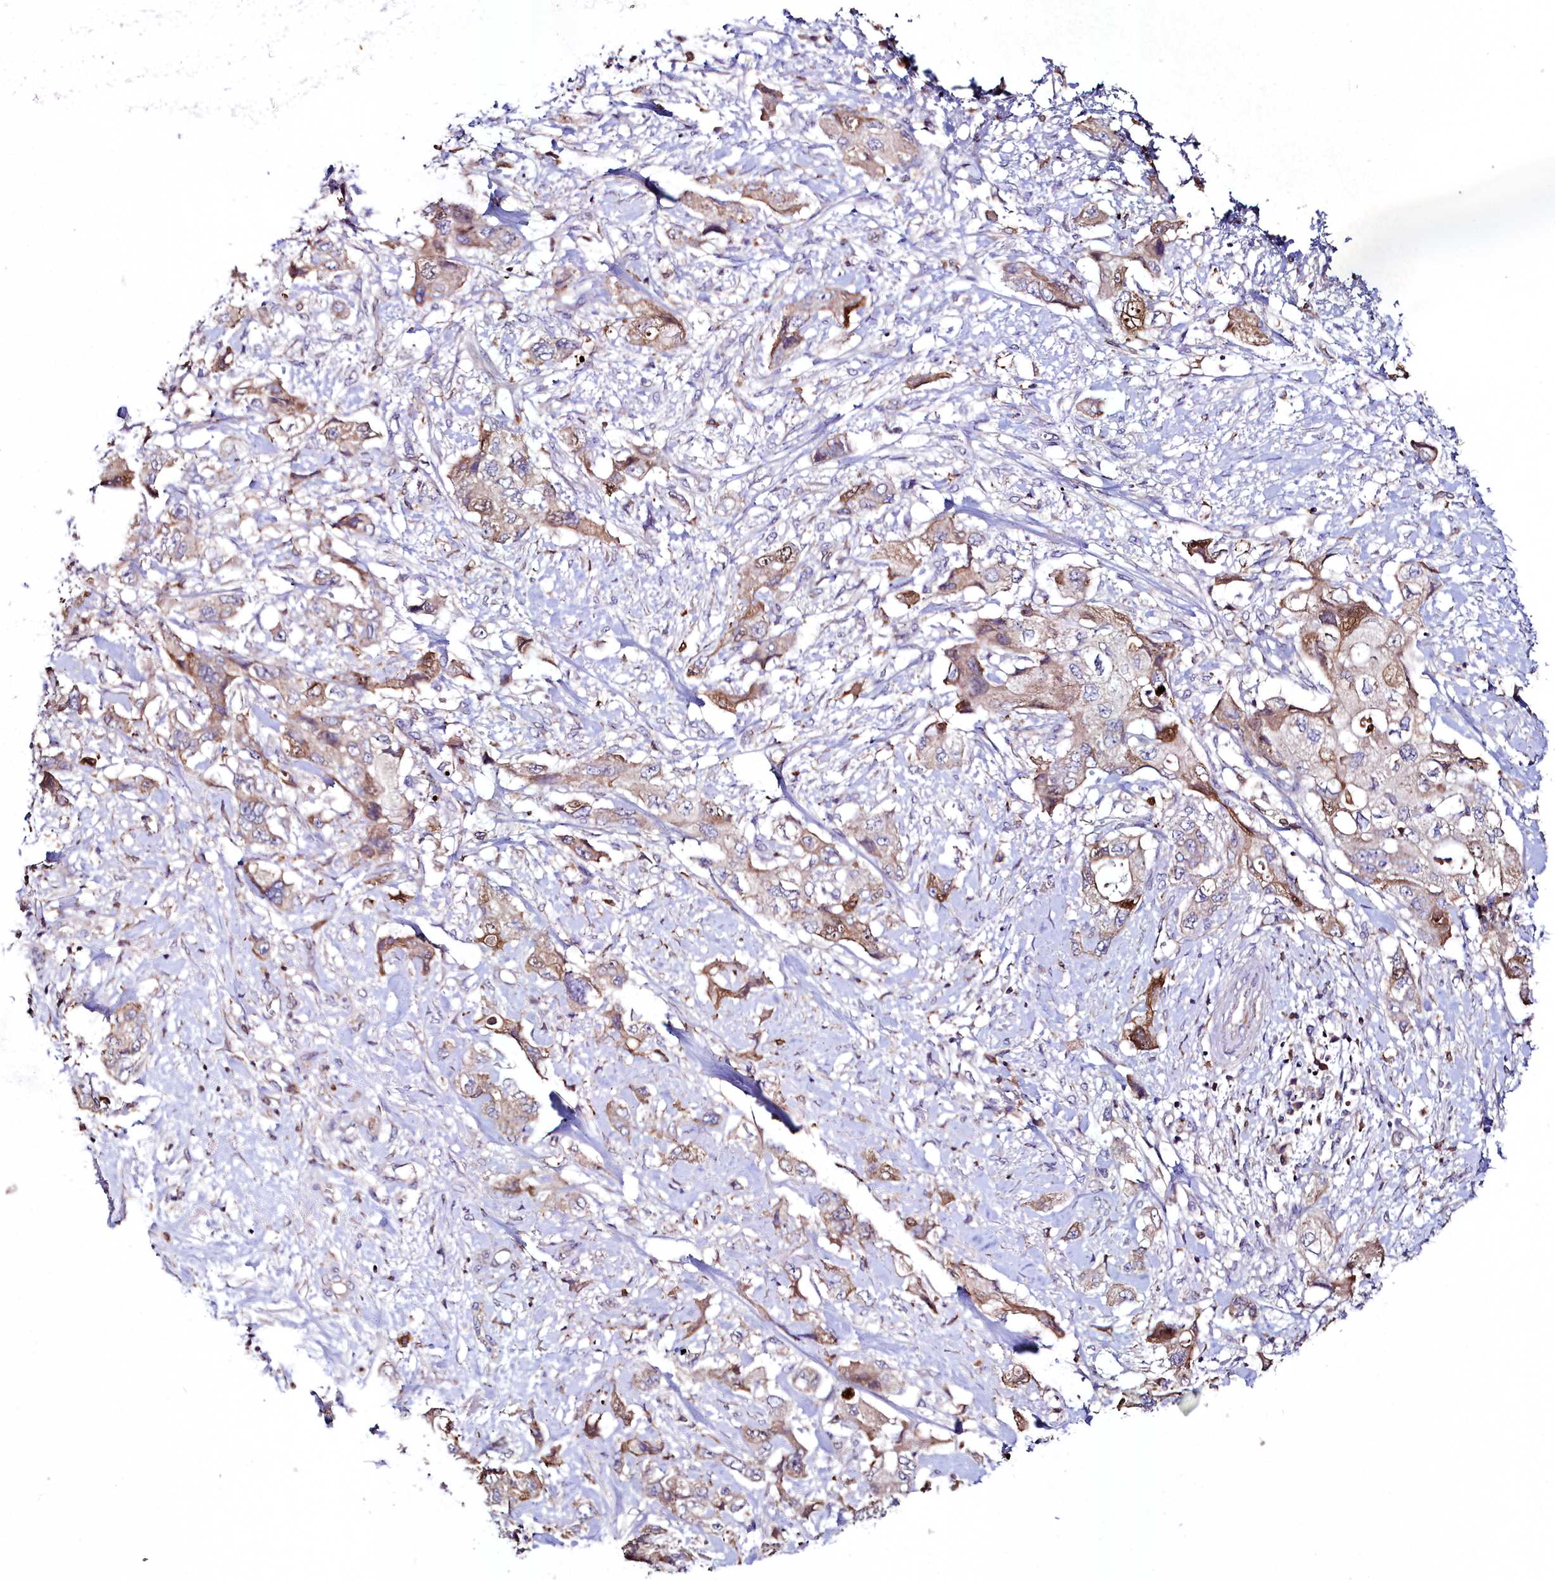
{"staining": {"intensity": "moderate", "quantity": "25%-75%", "location": "cytoplasmic/membranous"}, "tissue": "pancreatic cancer", "cell_type": "Tumor cells", "image_type": "cancer", "snomed": [{"axis": "morphology", "description": "Adenocarcinoma, NOS"}, {"axis": "topography", "description": "Pancreas"}], "caption": "Protein expression analysis of human pancreatic cancer (adenocarcinoma) reveals moderate cytoplasmic/membranous positivity in about 25%-75% of tumor cells.", "gene": "AMBRA1", "patient": {"sex": "female", "age": 73}}